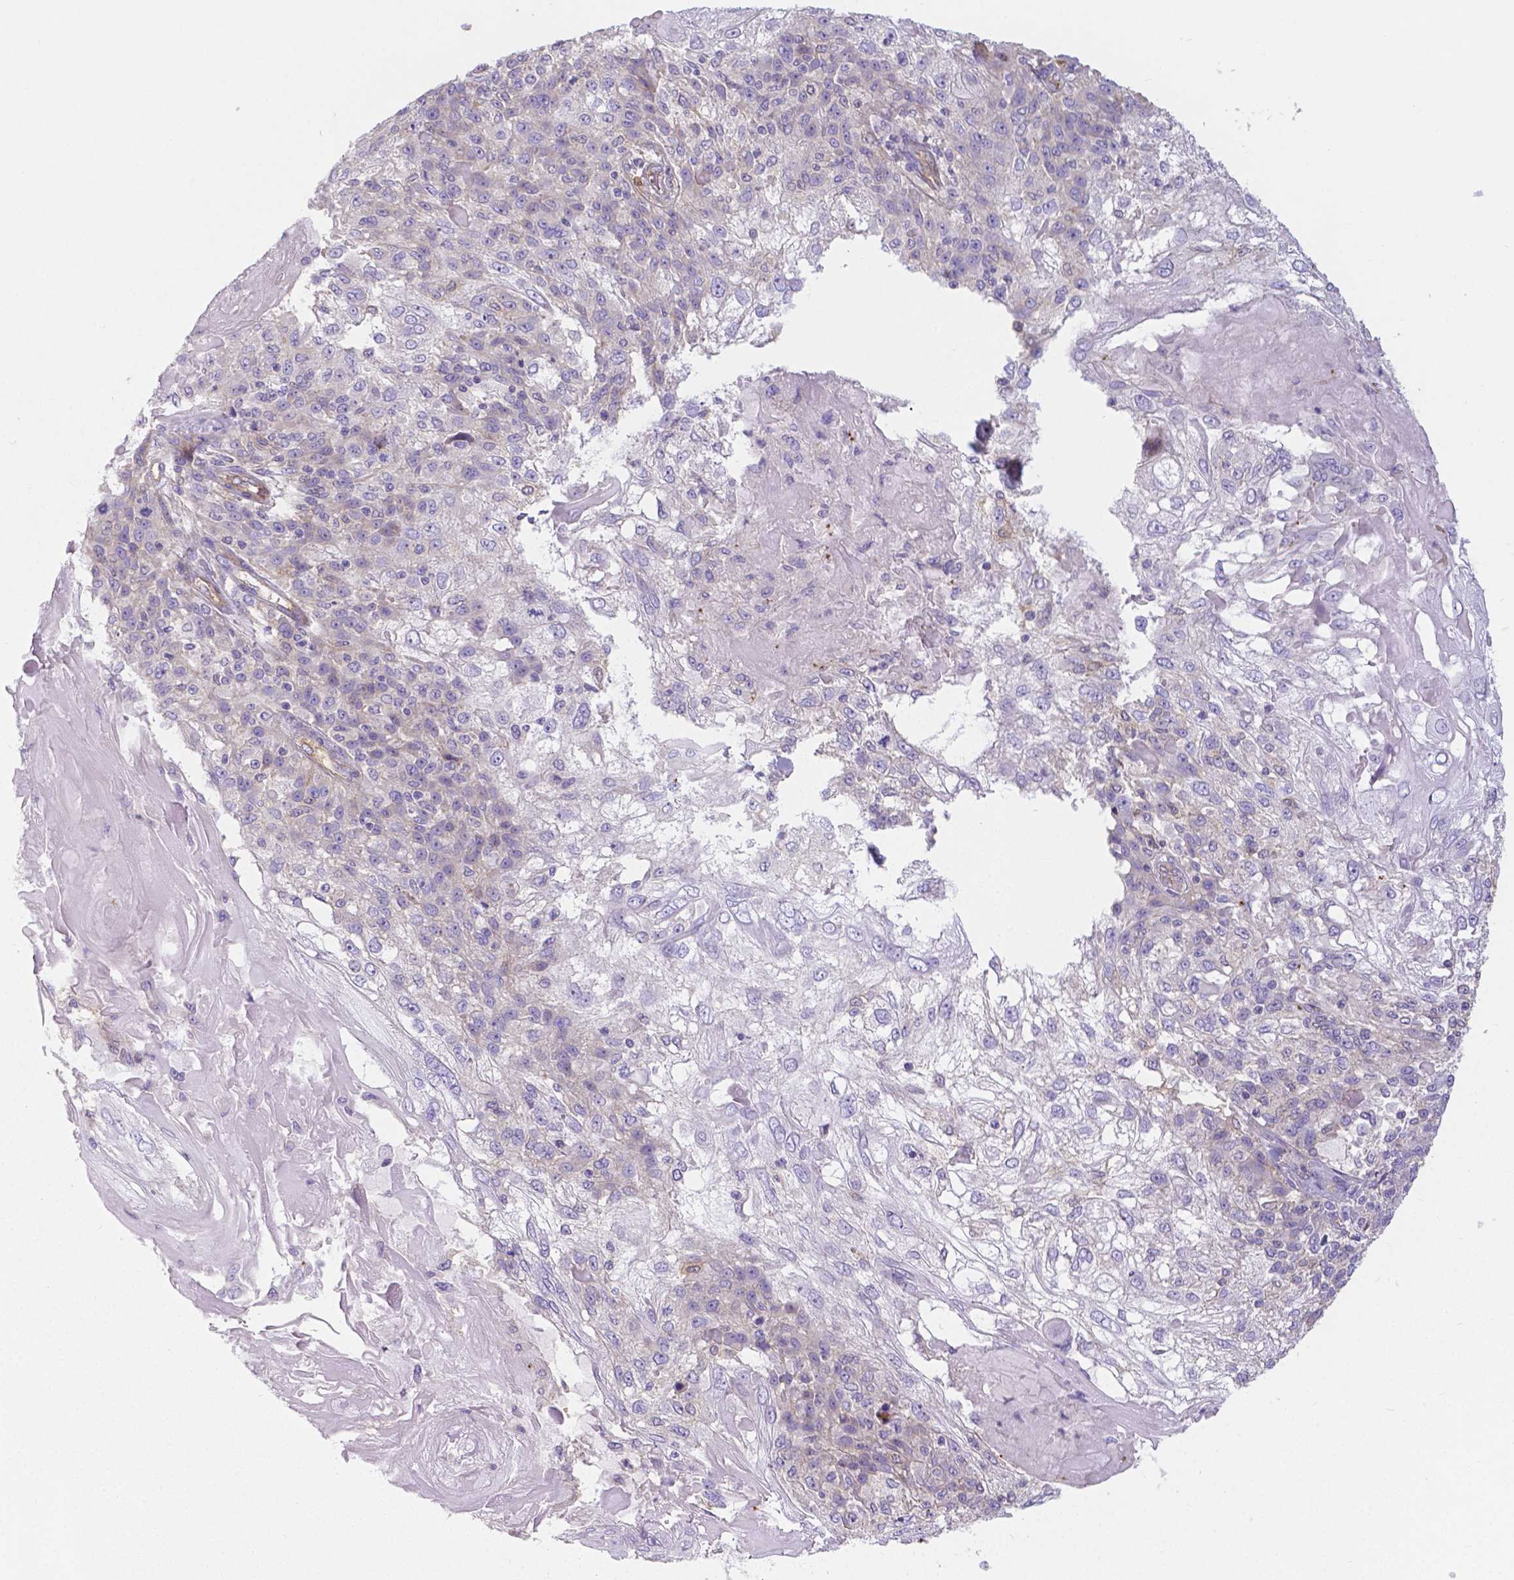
{"staining": {"intensity": "negative", "quantity": "none", "location": "none"}, "tissue": "skin cancer", "cell_type": "Tumor cells", "image_type": "cancer", "snomed": [{"axis": "morphology", "description": "Normal tissue, NOS"}, {"axis": "morphology", "description": "Squamous cell carcinoma, NOS"}, {"axis": "topography", "description": "Skin"}], "caption": "Squamous cell carcinoma (skin) was stained to show a protein in brown. There is no significant staining in tumor cells.", "gene": "CRMP1", "patient": {"sex": "female", "age": 83}}